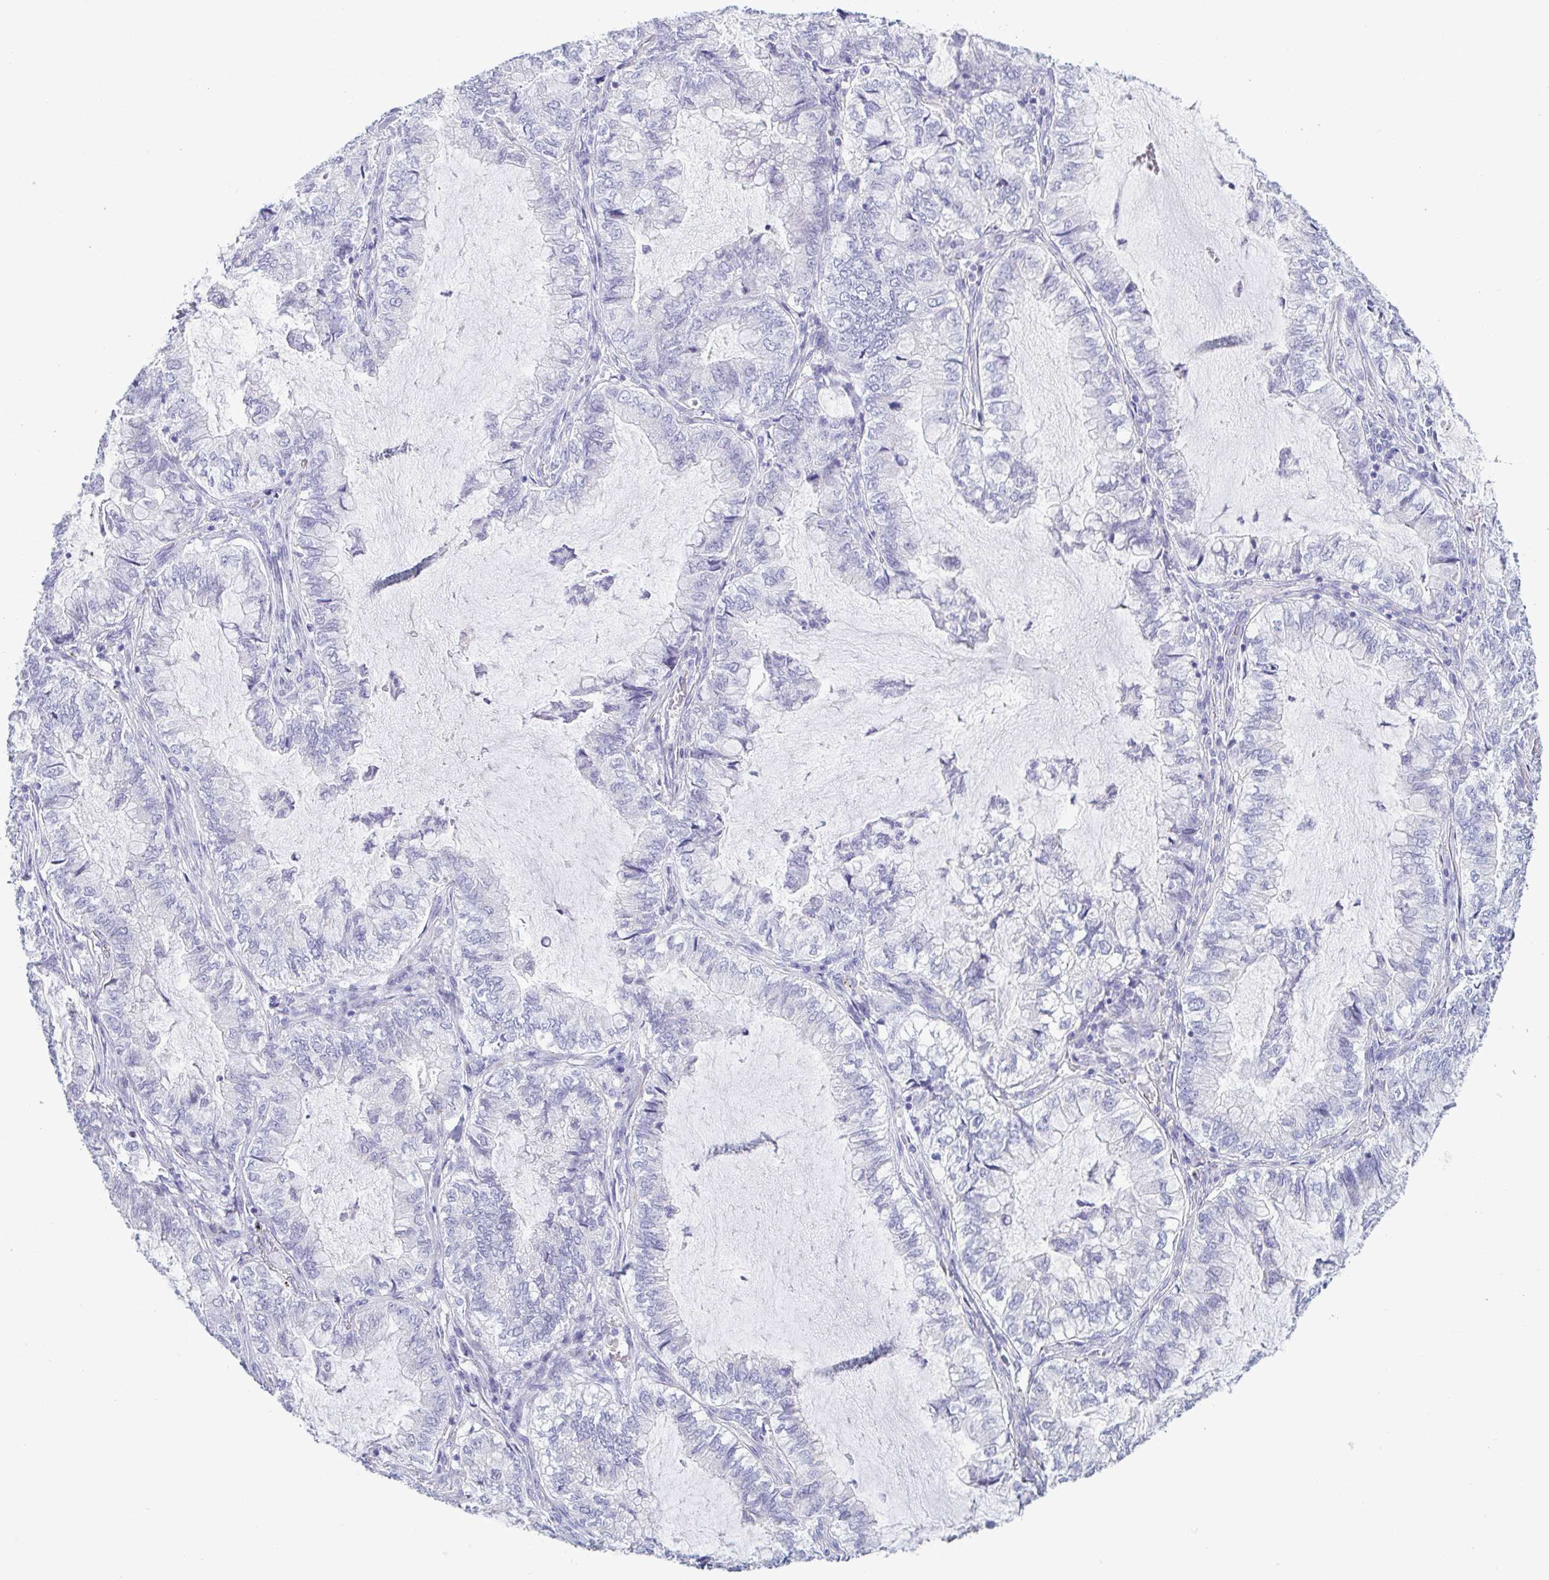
{"staining": {"intensity": "negative", "quantity": "none", "location": "none"}, "tissue": "lung cancer", "cell_type": "Tumor cells", "image_type": "cancer", "snomed": [{"axis": "morphology", "description": "Adenocarcinoma, NOS"}, {"axis": "topography", "description": "Lymph node"}, {"axis": "topography", "description": "Lung"}], "caption": "Tumor cells are negative for brown protein staining in lung adenocarcinoma. (DAB (3,3'-diaminobenzidine) immunohistochemistry, high magnification).", "gene": "TNNI2", "patient": {"sex": "male", "age": 66}}